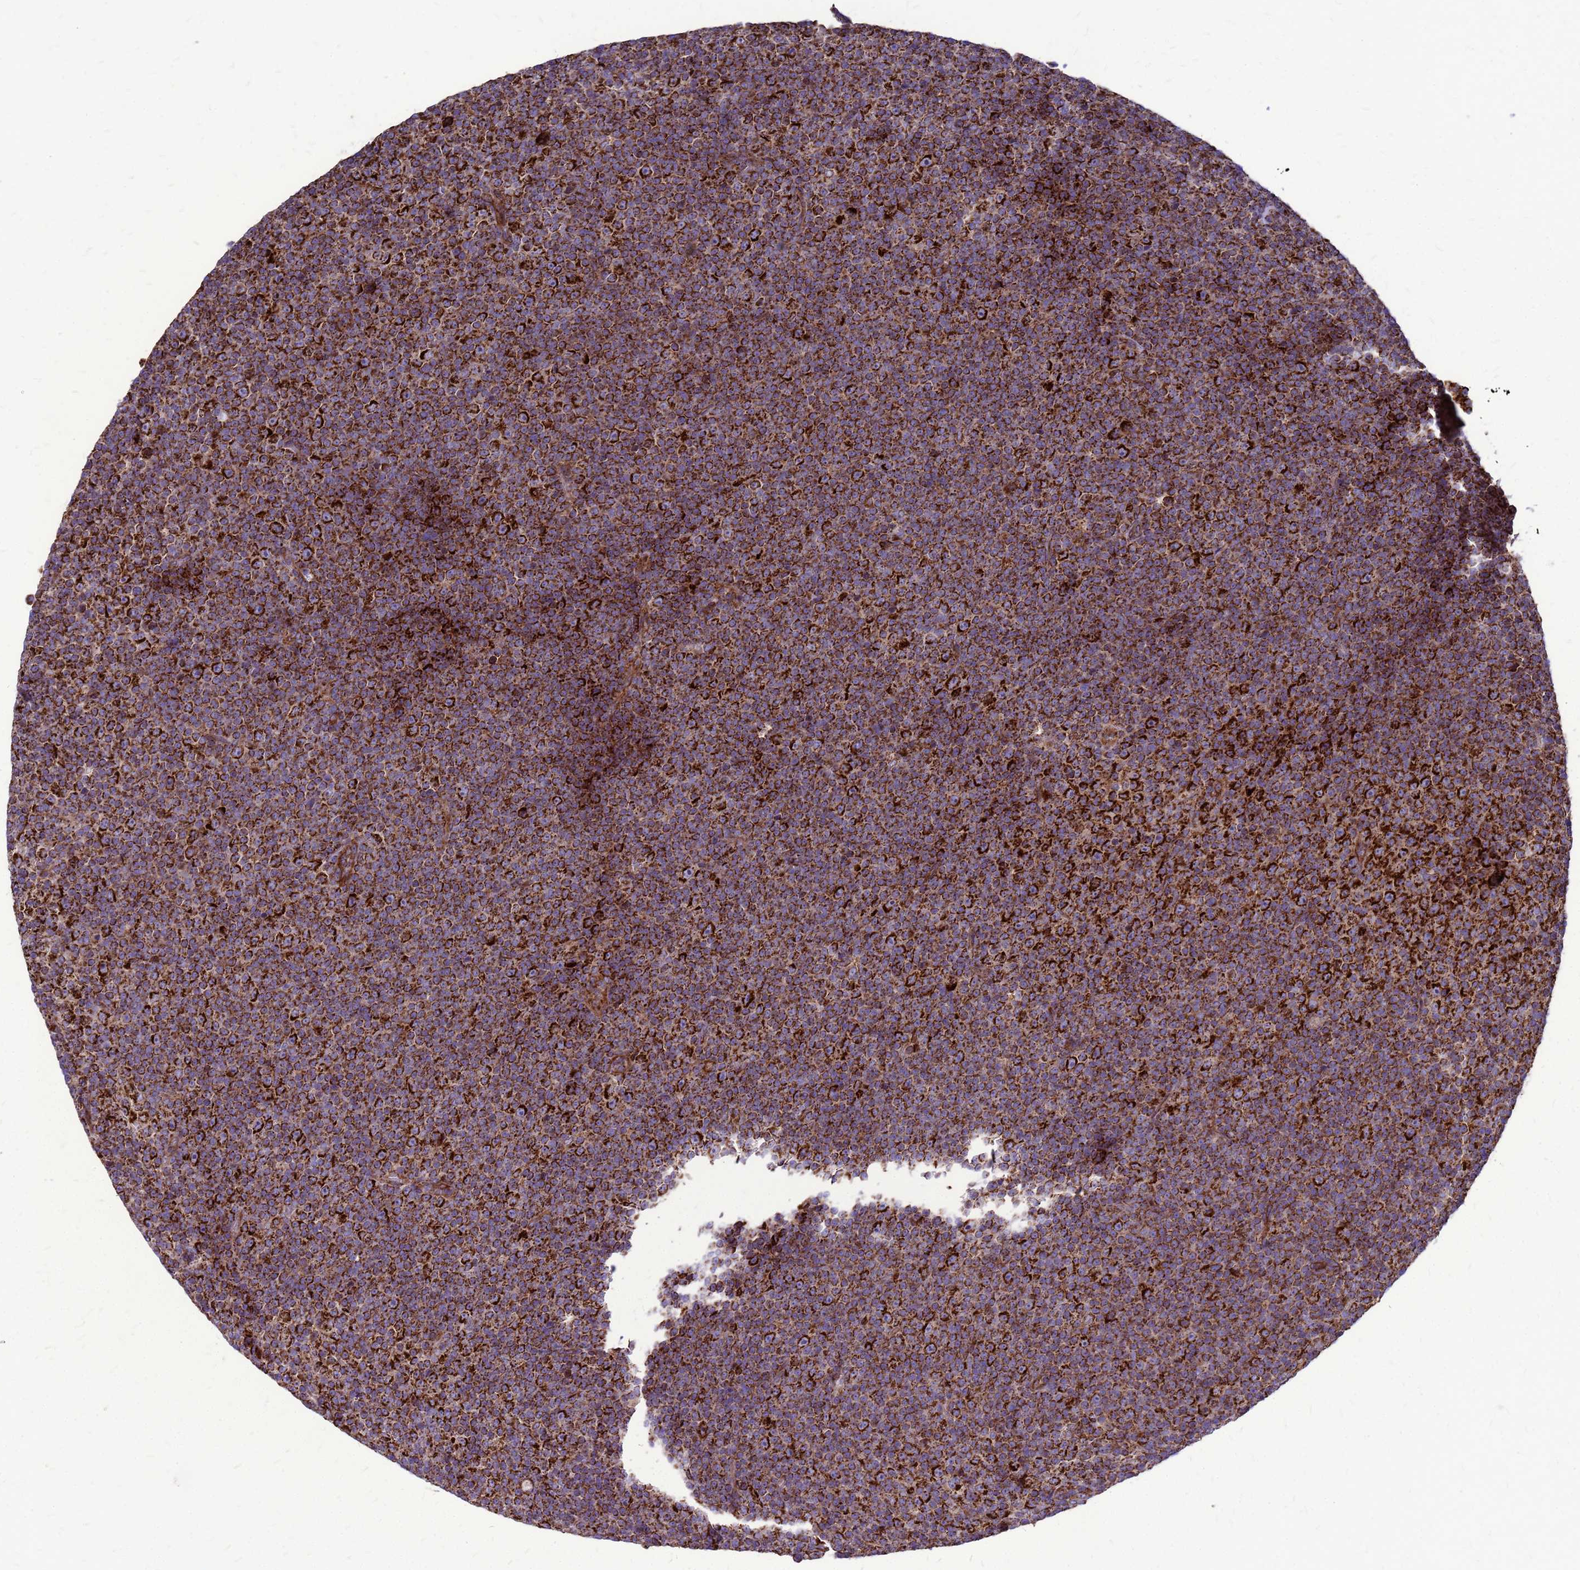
{"staining": {"intensity": "strong", "quantity": ">75%", "location": "cytoplasmic/membranous"}, "tissue": "lymphoma", "cell_type": "Tumor cells", "image_type": "cancer", "snomed": [{"axis": "morphology", "description": "Malignant lymphoma, non-Hodgkin's type, Low grade"}, {"axis": "topography", "description": "Lymph node"}], "caption": "Human low-grade malignant lymphoma, non-Hodgkin's type stained for a protein (brown) exhibits strong cytoplasmic/membranous positive staining in approximately >75% of tumor cells.", "gene": "FSTL4", "patient": {"sex": "female", "age": 67}}